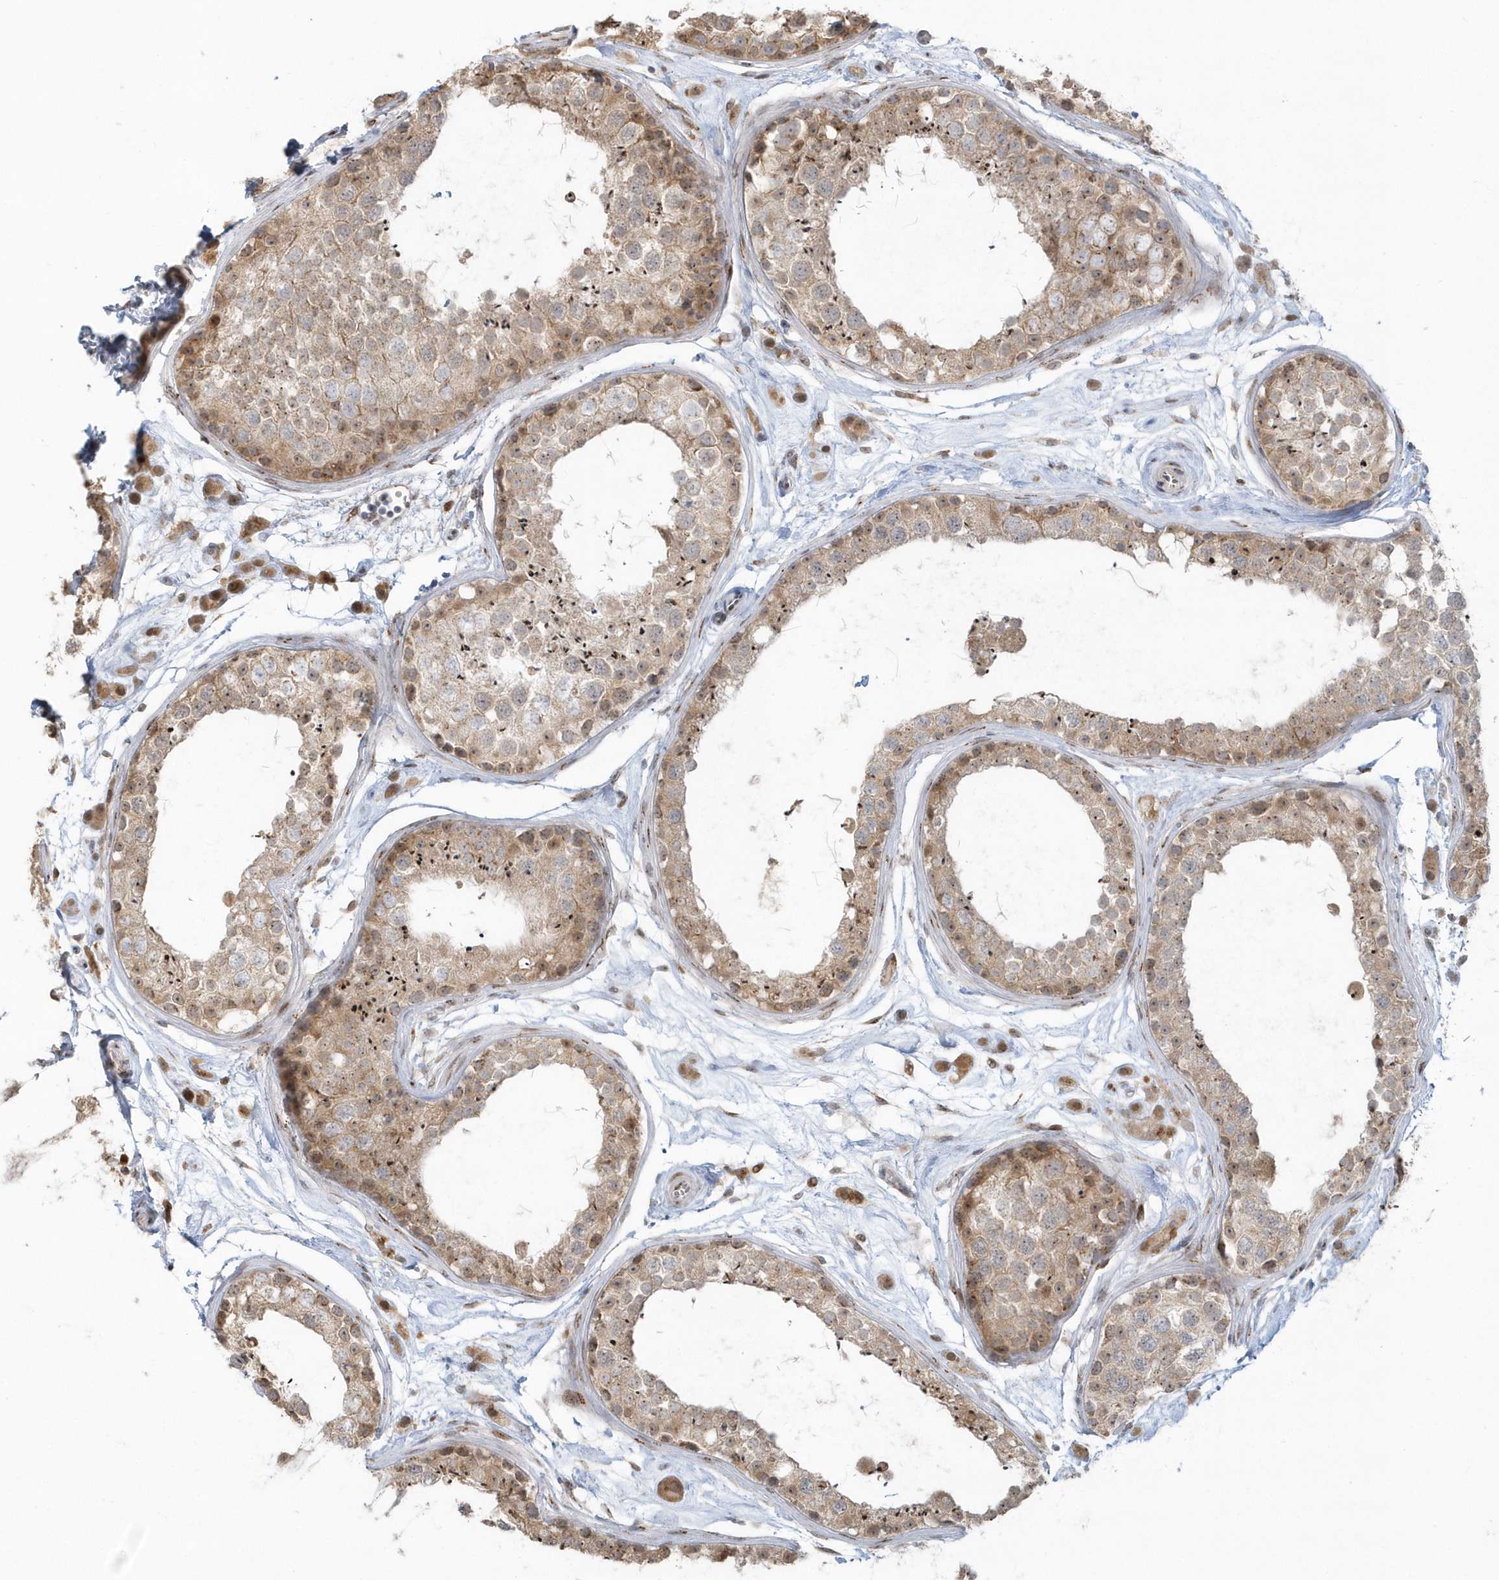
{"staining": {"intensity": "moderate", "quantity": "25%-75%", "location": "cytoplasmic/membranous,nuclear"}, "tissue": "testis", "cell_type": "Cells in seminiferous ducts", "image_type": "normal", "snomed": [{"axis": "morphology", "description": "Normal tissue, NOS"}, {"axis": "topography", "description": "Testis"}], "caption": "About 25%-75% of cells in seminiferous ducts in unremarkable human testis show moderate cytoplasmic/membranous,nuclear protein staining as visualized by brown immunohistochemical staining.", "gene": "DHFR", "patient": {"sex": "male", "age": 25}}